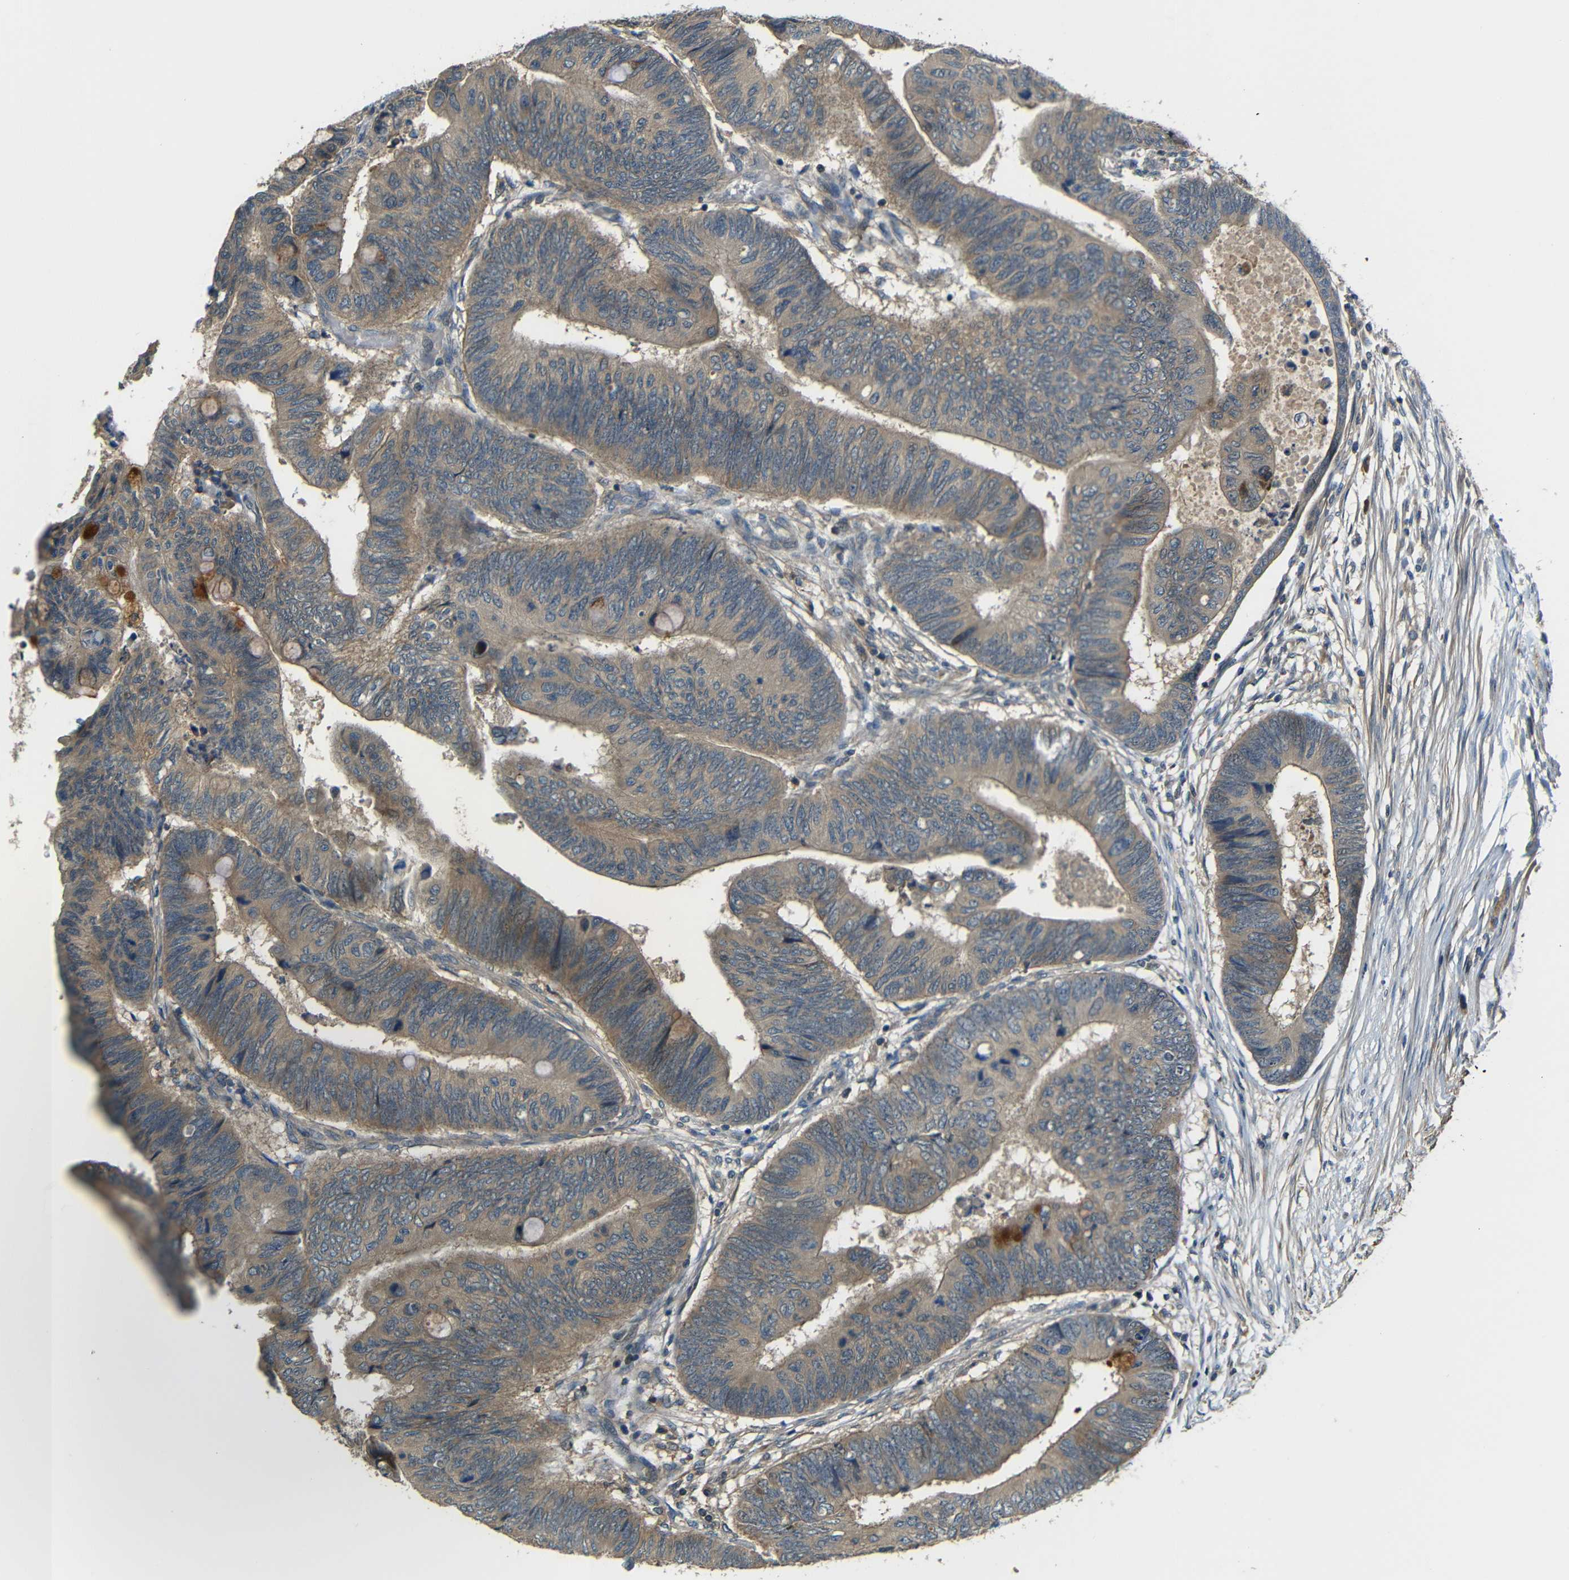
{"staining": {"intensity": "moderate", "quantity": ">75%", "location": "cytoplasmic/membranous"}, "tissue": "colorectal cancer", "cell_type": "Tumor cells", "image_type": "cancer", "snomed": [{"axis": "morphology", "description": "Normal tissue, NOS"}, {"axis": "morphology", "description": "Adenocarcinoma, NOS"}, {"axis": "topography", "description": "Rectum"}, {"axis": "topography", "description": "Peripheral nerve tissue"}], "caption": "Immunohistochemistry (IHC) (DAB) staining of human colorectal cancer (adenocarcinoma) shows moderate cytoplasmic/membranous protein positivity in about >75% of tumor cells.", "gene": "FNDC3A", "patient": {"sex": "male", "age": 92}}